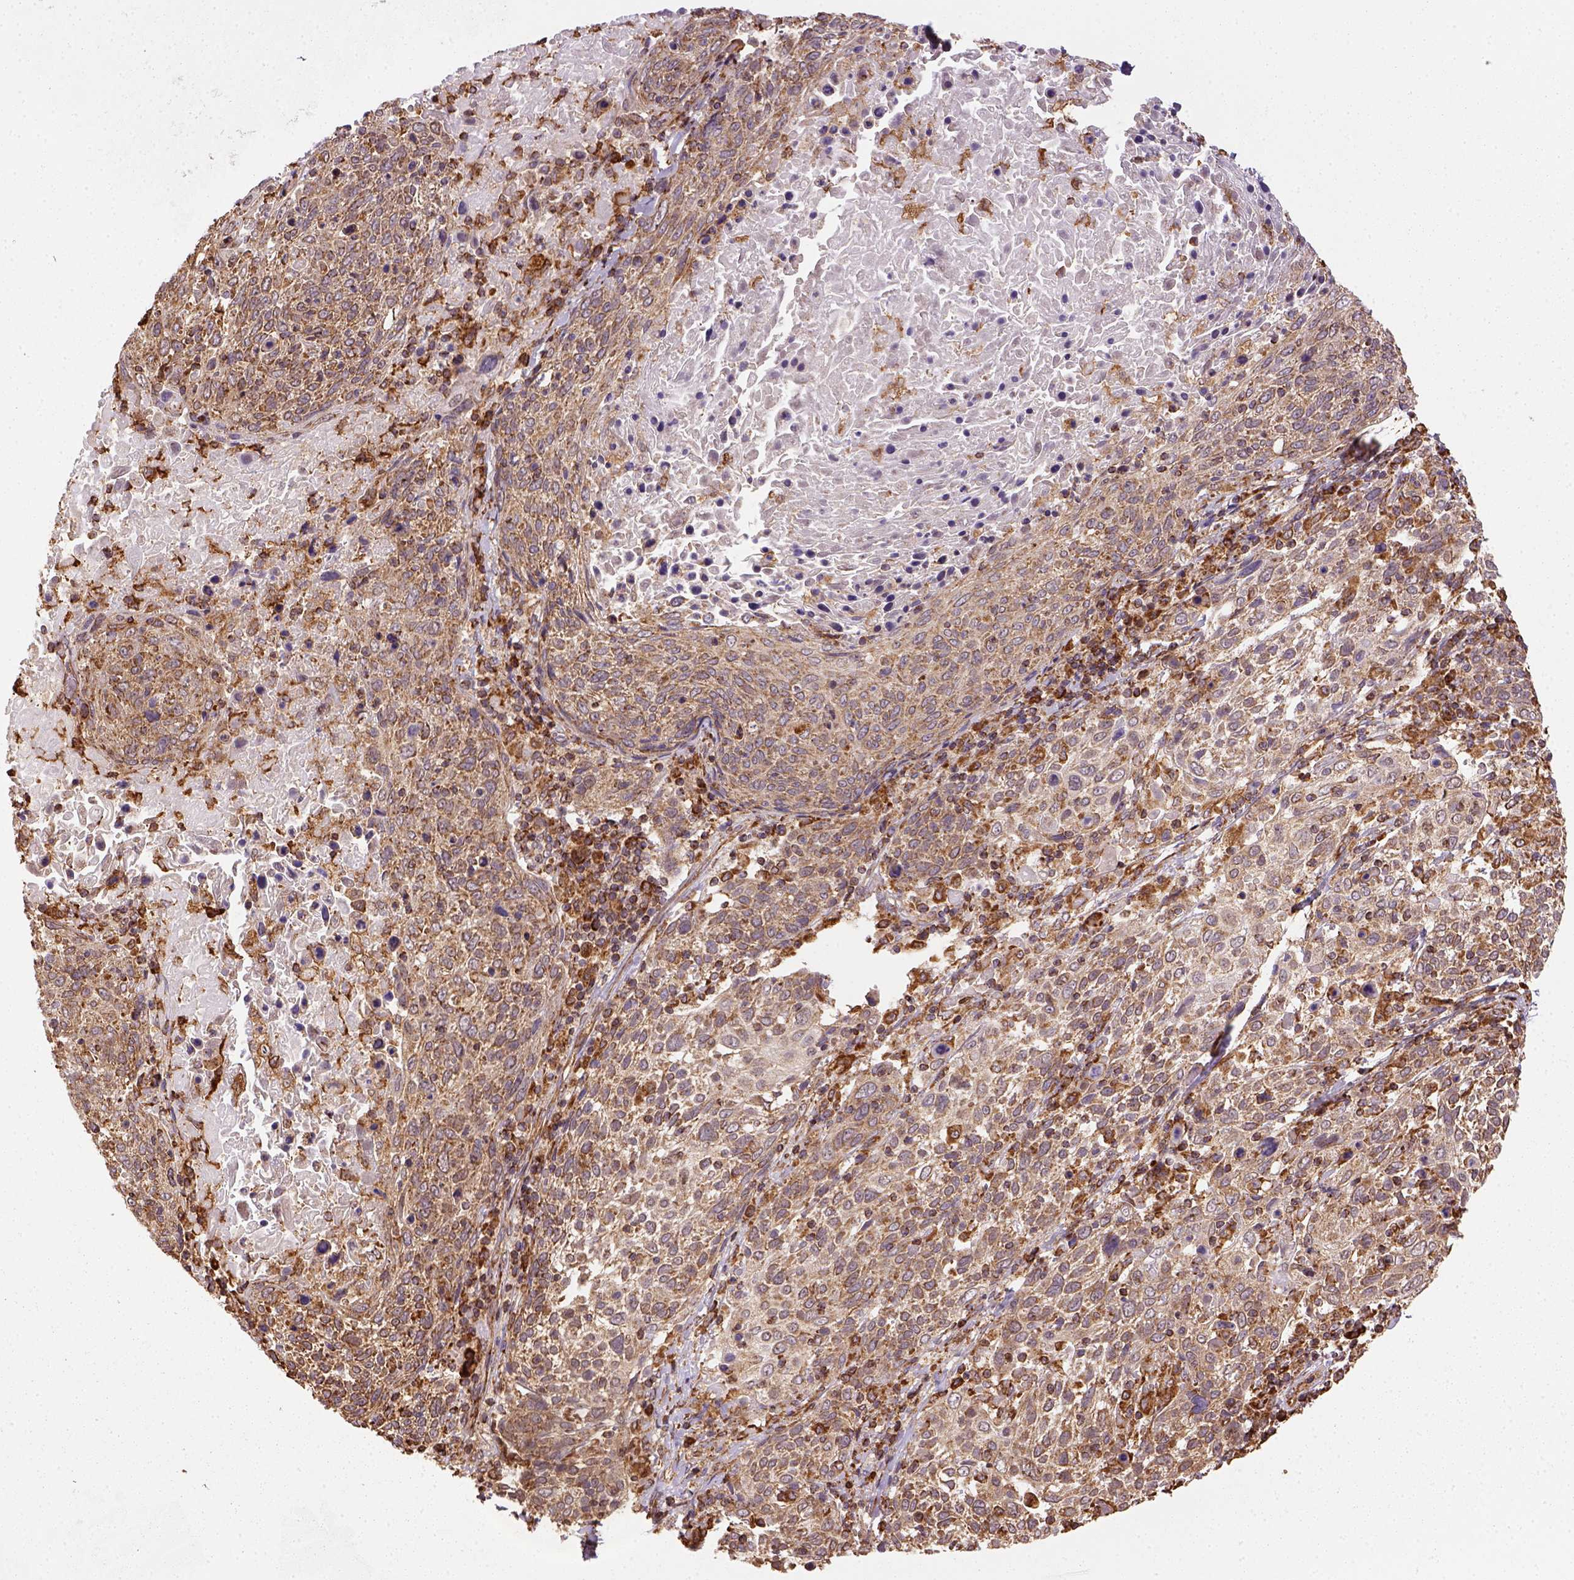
{"staining": {"intensity": "moderate", "quantity": ">75%", "location": "cytoplasmic/membranous"}, "tissue": "cervical cancer", "cell_type": "Tumor cells", "image_type": "cancer", "snomed": [{"axis": "morphology", "description": "Squamous cell carcinoma, NOS"}, {"axis": "topography", "description": "Cervix"}], "caption": "A brown stain highlights moderate cytoplasmic/membranous expression of a protein in cervical cancer (squamous cell carcinoma) tumor cells. The protein of interest is stained brown, and the nuclei are stained in blue (DAB IHC with brightfield microscopy, high magnification).", "gene": "MAPK8IP3", "patient": {"sex": "female", "age": 61}}